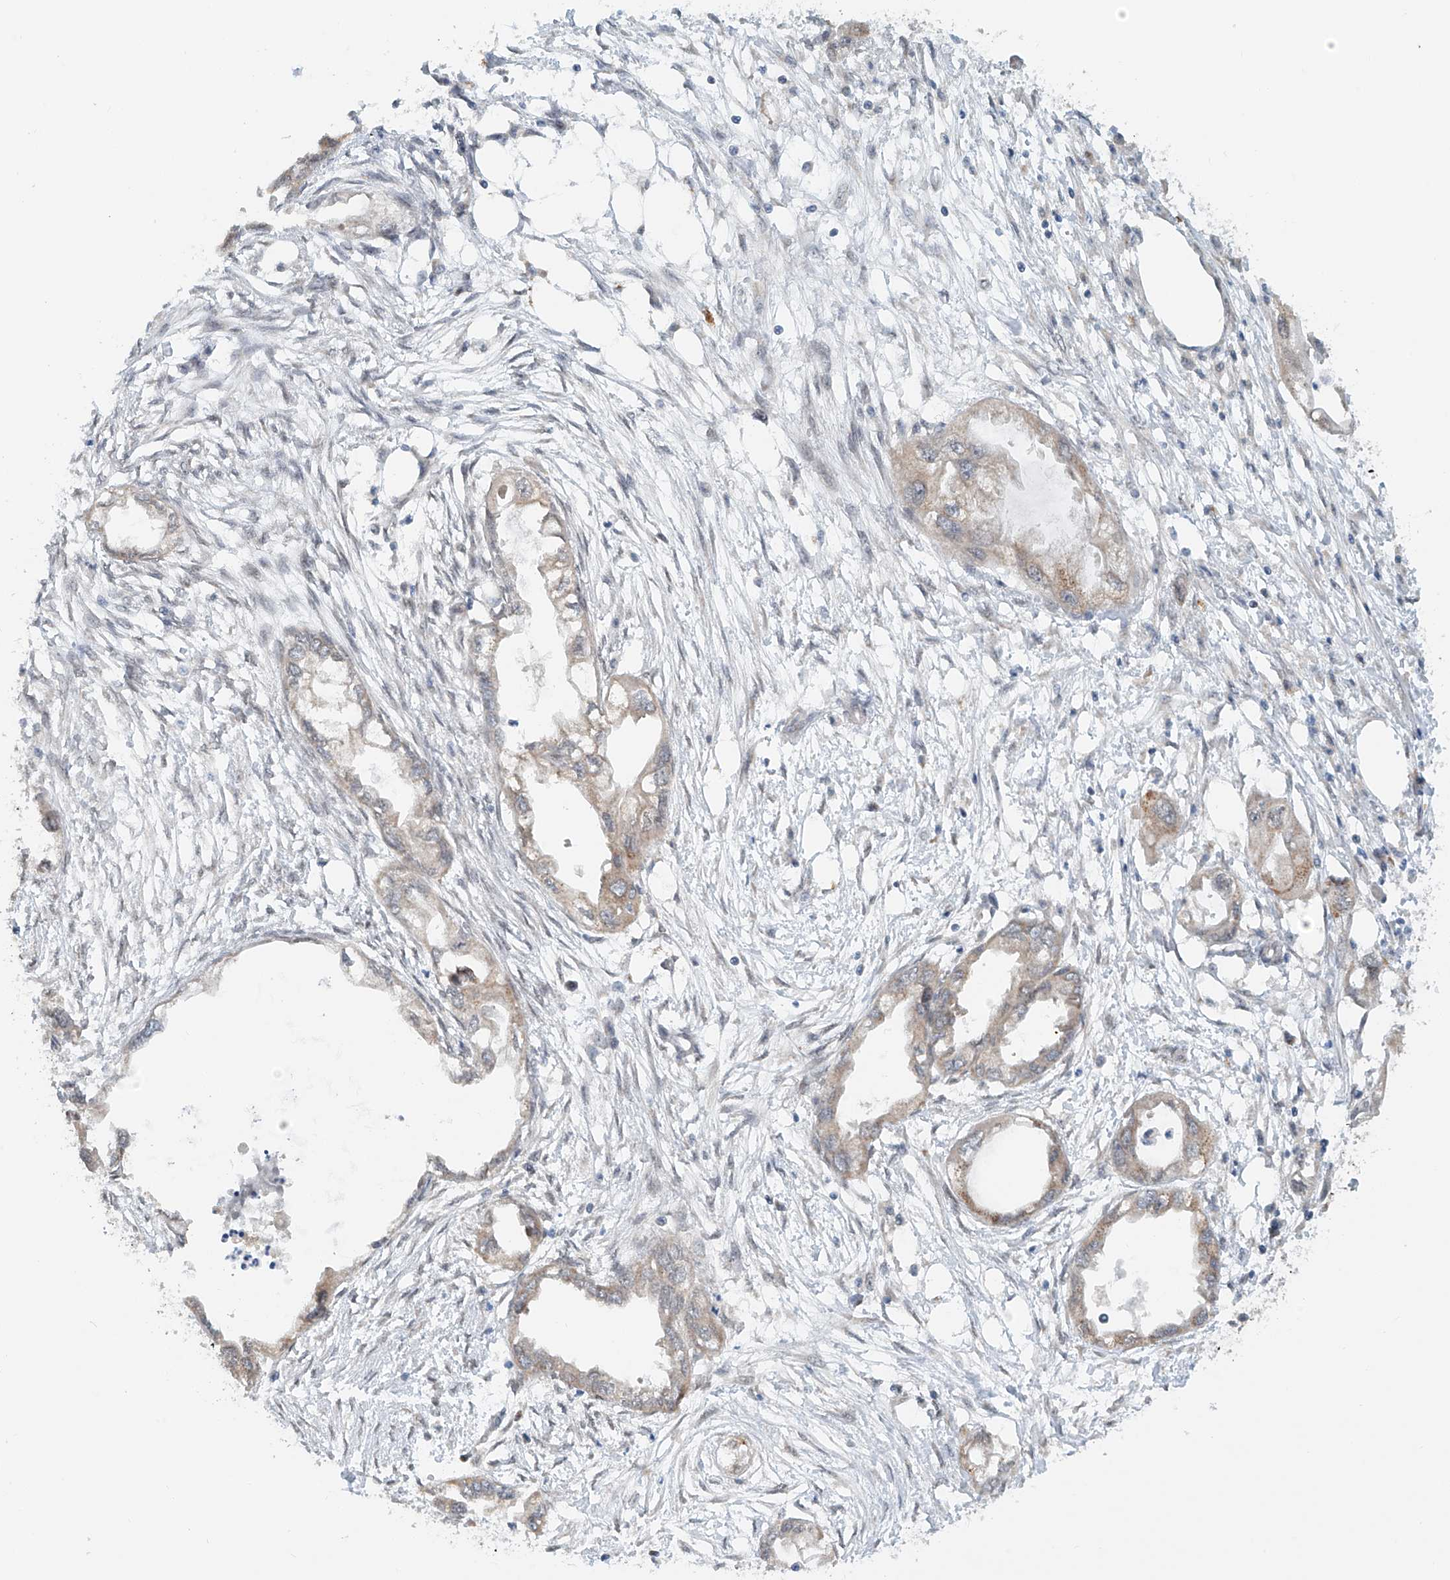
{"staining": {"intensity": "weak", "quantity": "<25%", "location": "cytoplasmic/membranous"}, "tissue": "endometrial cancer", "cell_type": "Tumor cells", "image_type": "cancer", "snomed": [{"axis": "morphology", "description": "Adenocarcinoma, NOS"}, {"axis": "morphology", "description": "Adenocarcinoma, metastatic, NOS"}, {"axis": "topography", "description": "Adipose tissue"}, {"axis": "topography", "description": "Endometrium"}], "caption": "High power microscopy micrograph of an immunohistochemistry (IHC) photomicrograph of endometrial cancer, revealing no significant staining in tumor cells.", "gene": "STARD9", "patient": {"sex": "female", "age": 67}}